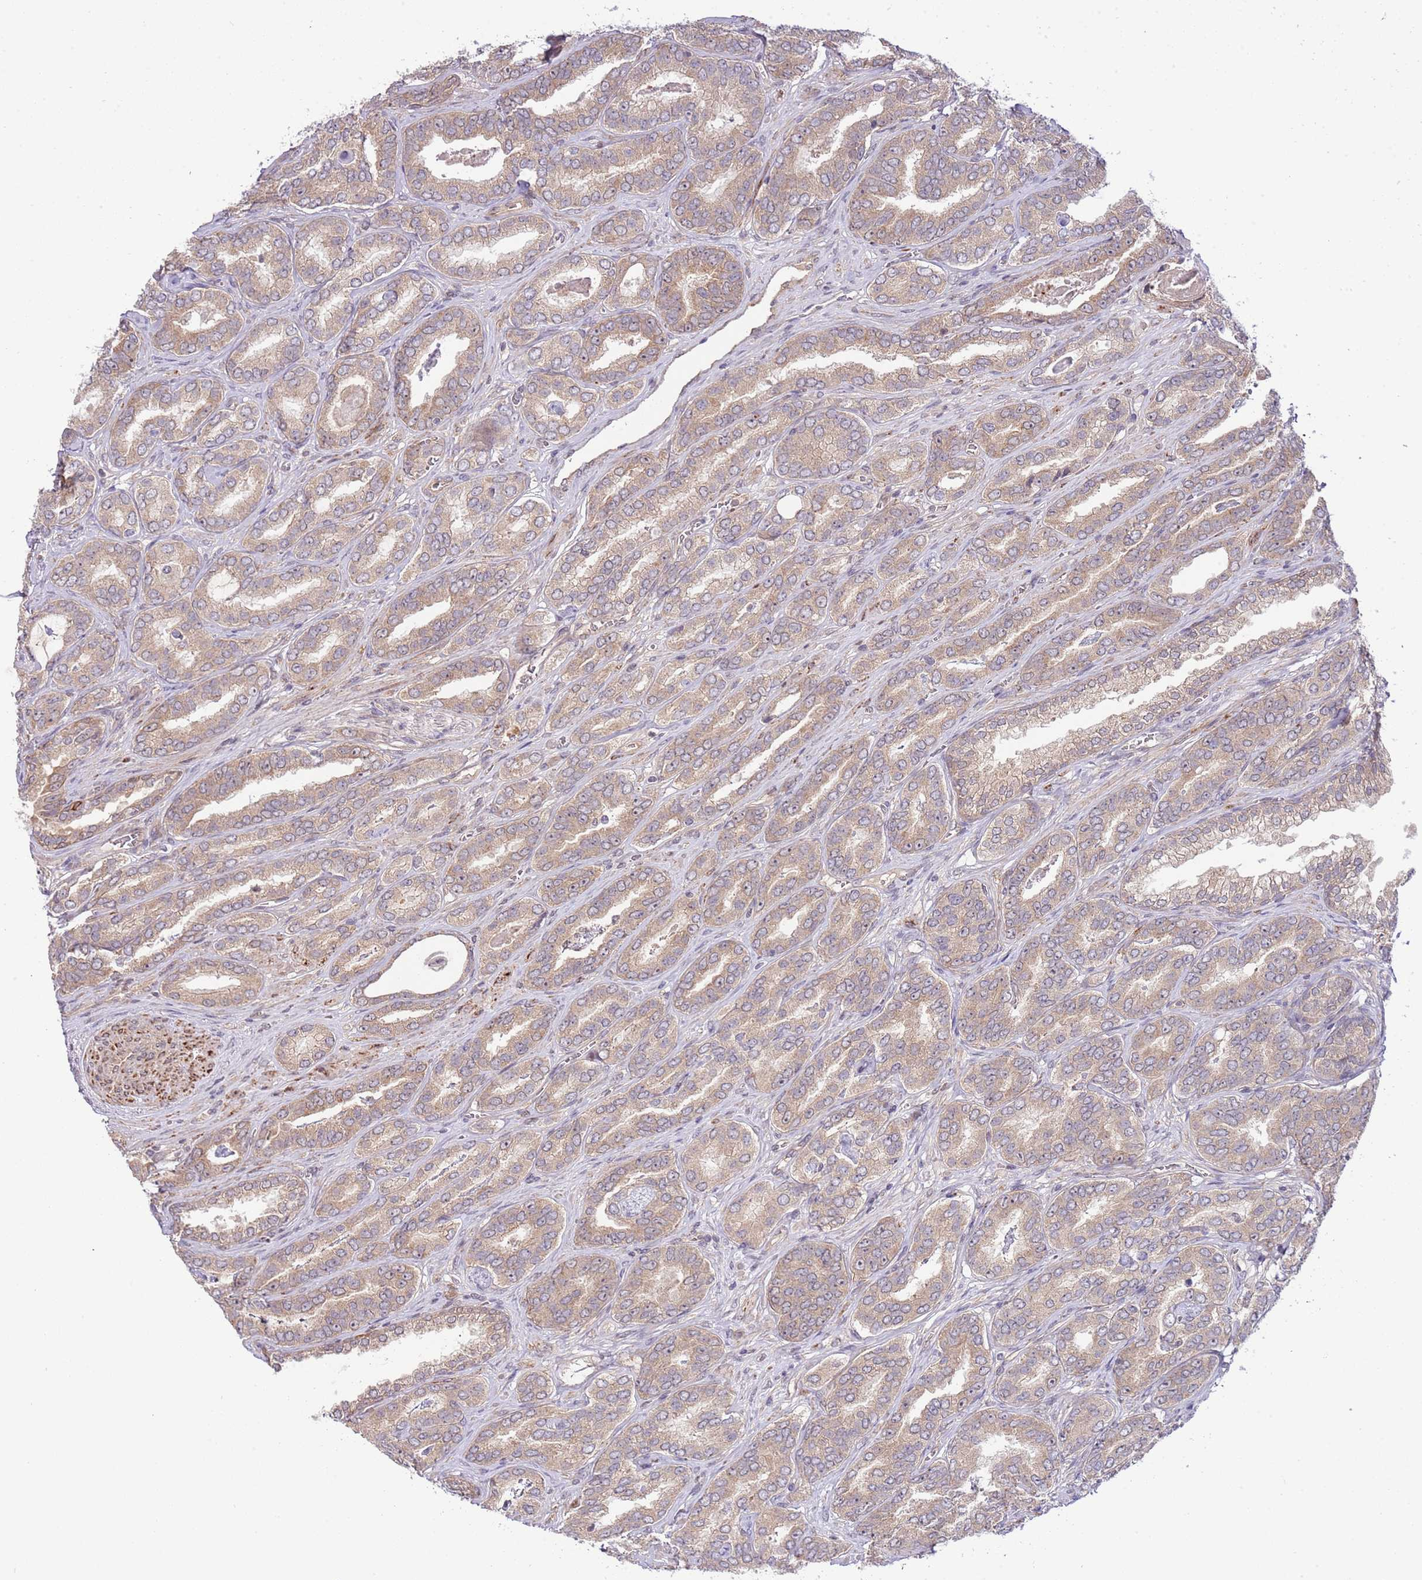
{"staining": {"intensity": "weak", "quantity": ">75%", "location": "cytoplasmic/membranous"}, "tissue": "prostate cancer", "cell_type": "Tumor cells", "image_type": "cancer", "snomed": [{"axis": "morphology", "description": "Adenocarcinoma, High grade"}, {"axis": "topography", "description": "Prostate"}], "caption": "IHC of human prostate high-grade adenocarcinoma demonstrates low levels of weak cytoplasmic/membranous staining in approximately >75% of tumor cells. The staining was performed using DAB to visualize the protein expression in brown, while the nuclei were stained in blue with hematoxylin (Magnification: 20x).", "gene": "CHD1", "patient": {"sex": "male", "age": 72}}